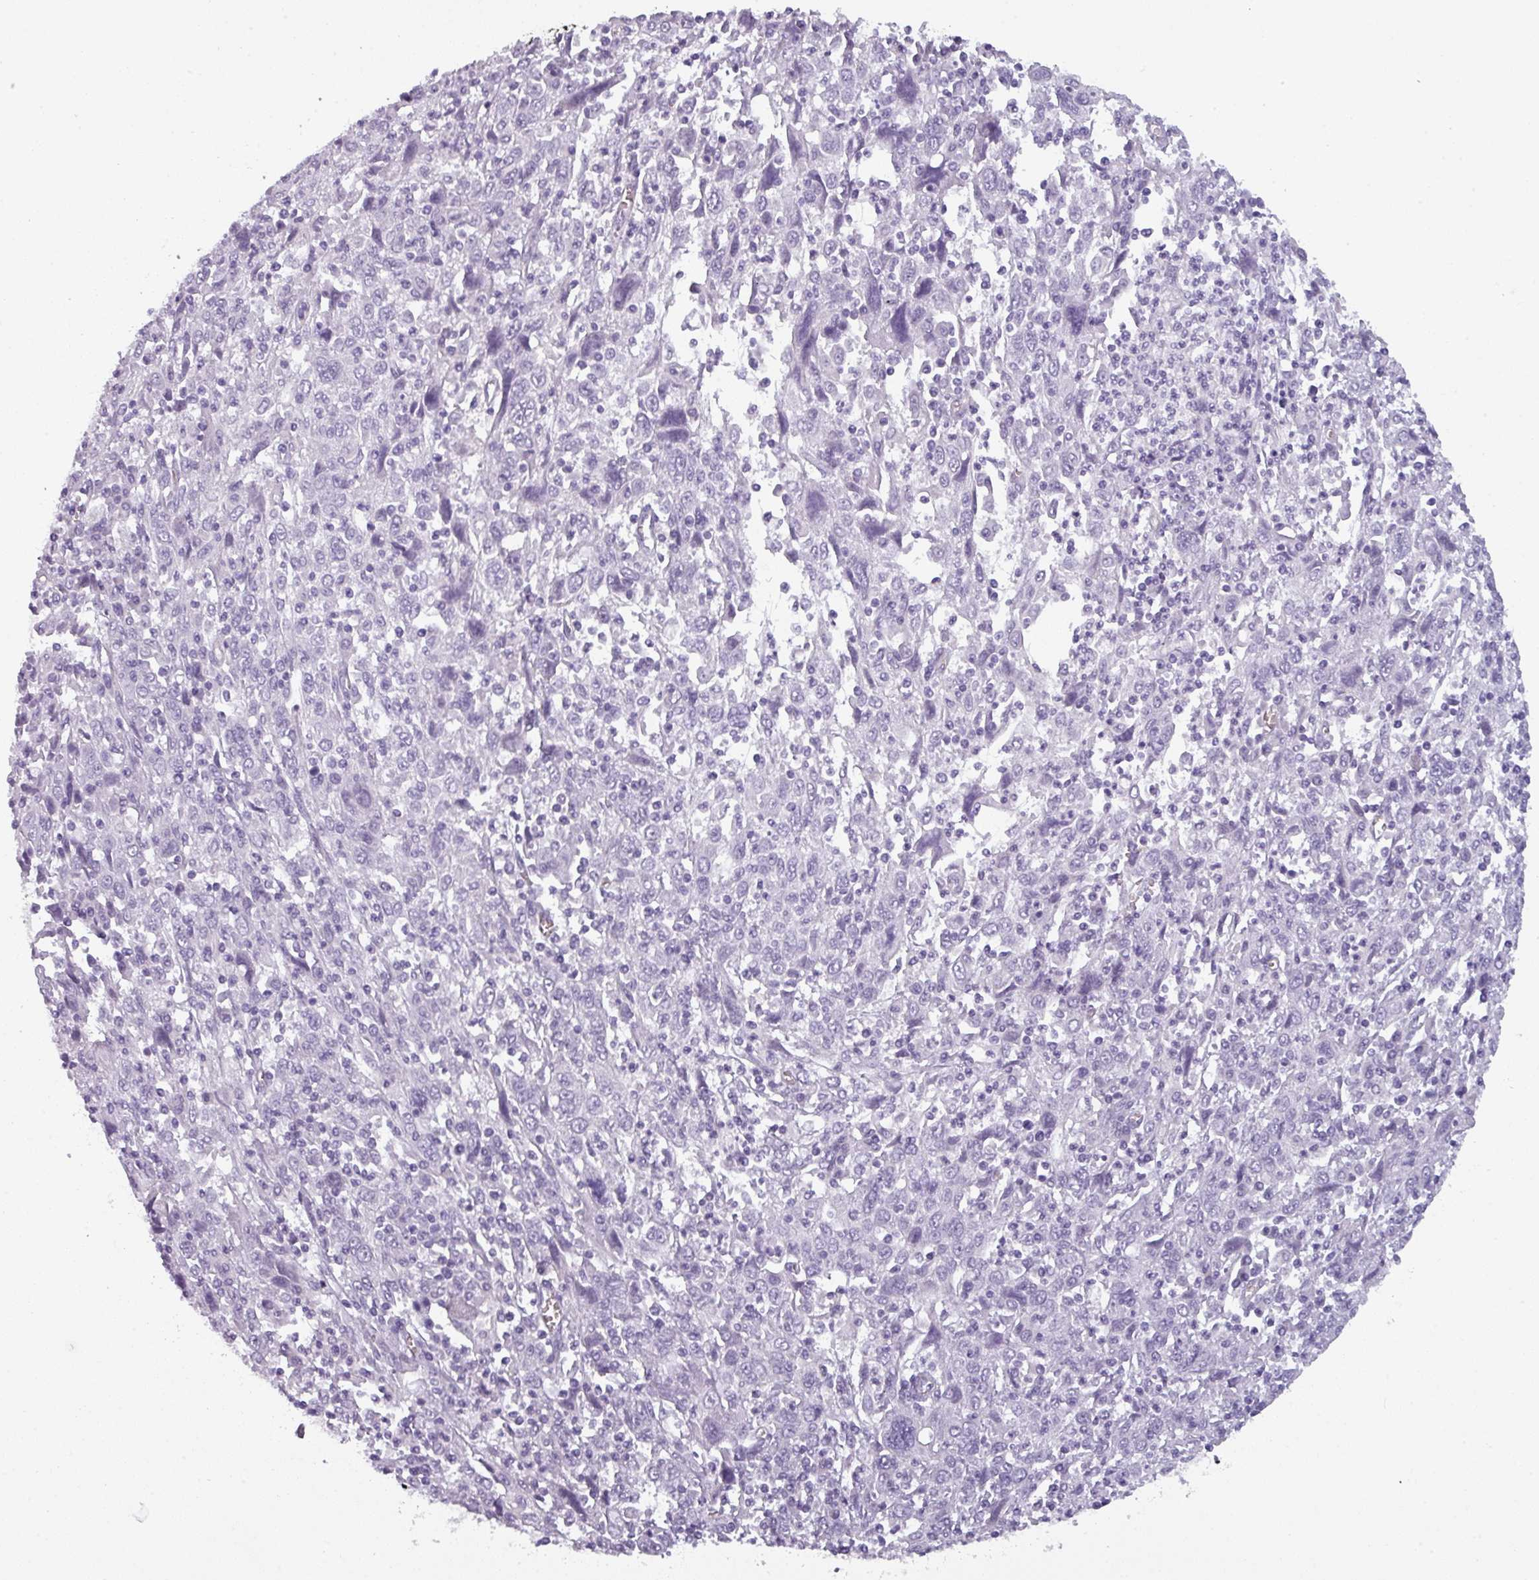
{"staining": {"intensity": "negative", "quantity": "none", "location": "none"}, "tissue": "cervical cancer", "cell_type": "Tumor cells", "image_type": "cancer", "snomed": [{"axis": "morphology", "description": "Squamous cell carcinoma, NOS"}, {"axis": "topography", "description": "Cervix"}], "caption": "DAB immunohistochemical staining of squamous cell carcinoma (cervical) demonstrates no significant positivity in tumor cells.", "gene": "AREL1", "patient": {"sex": "female", "age": 46}}